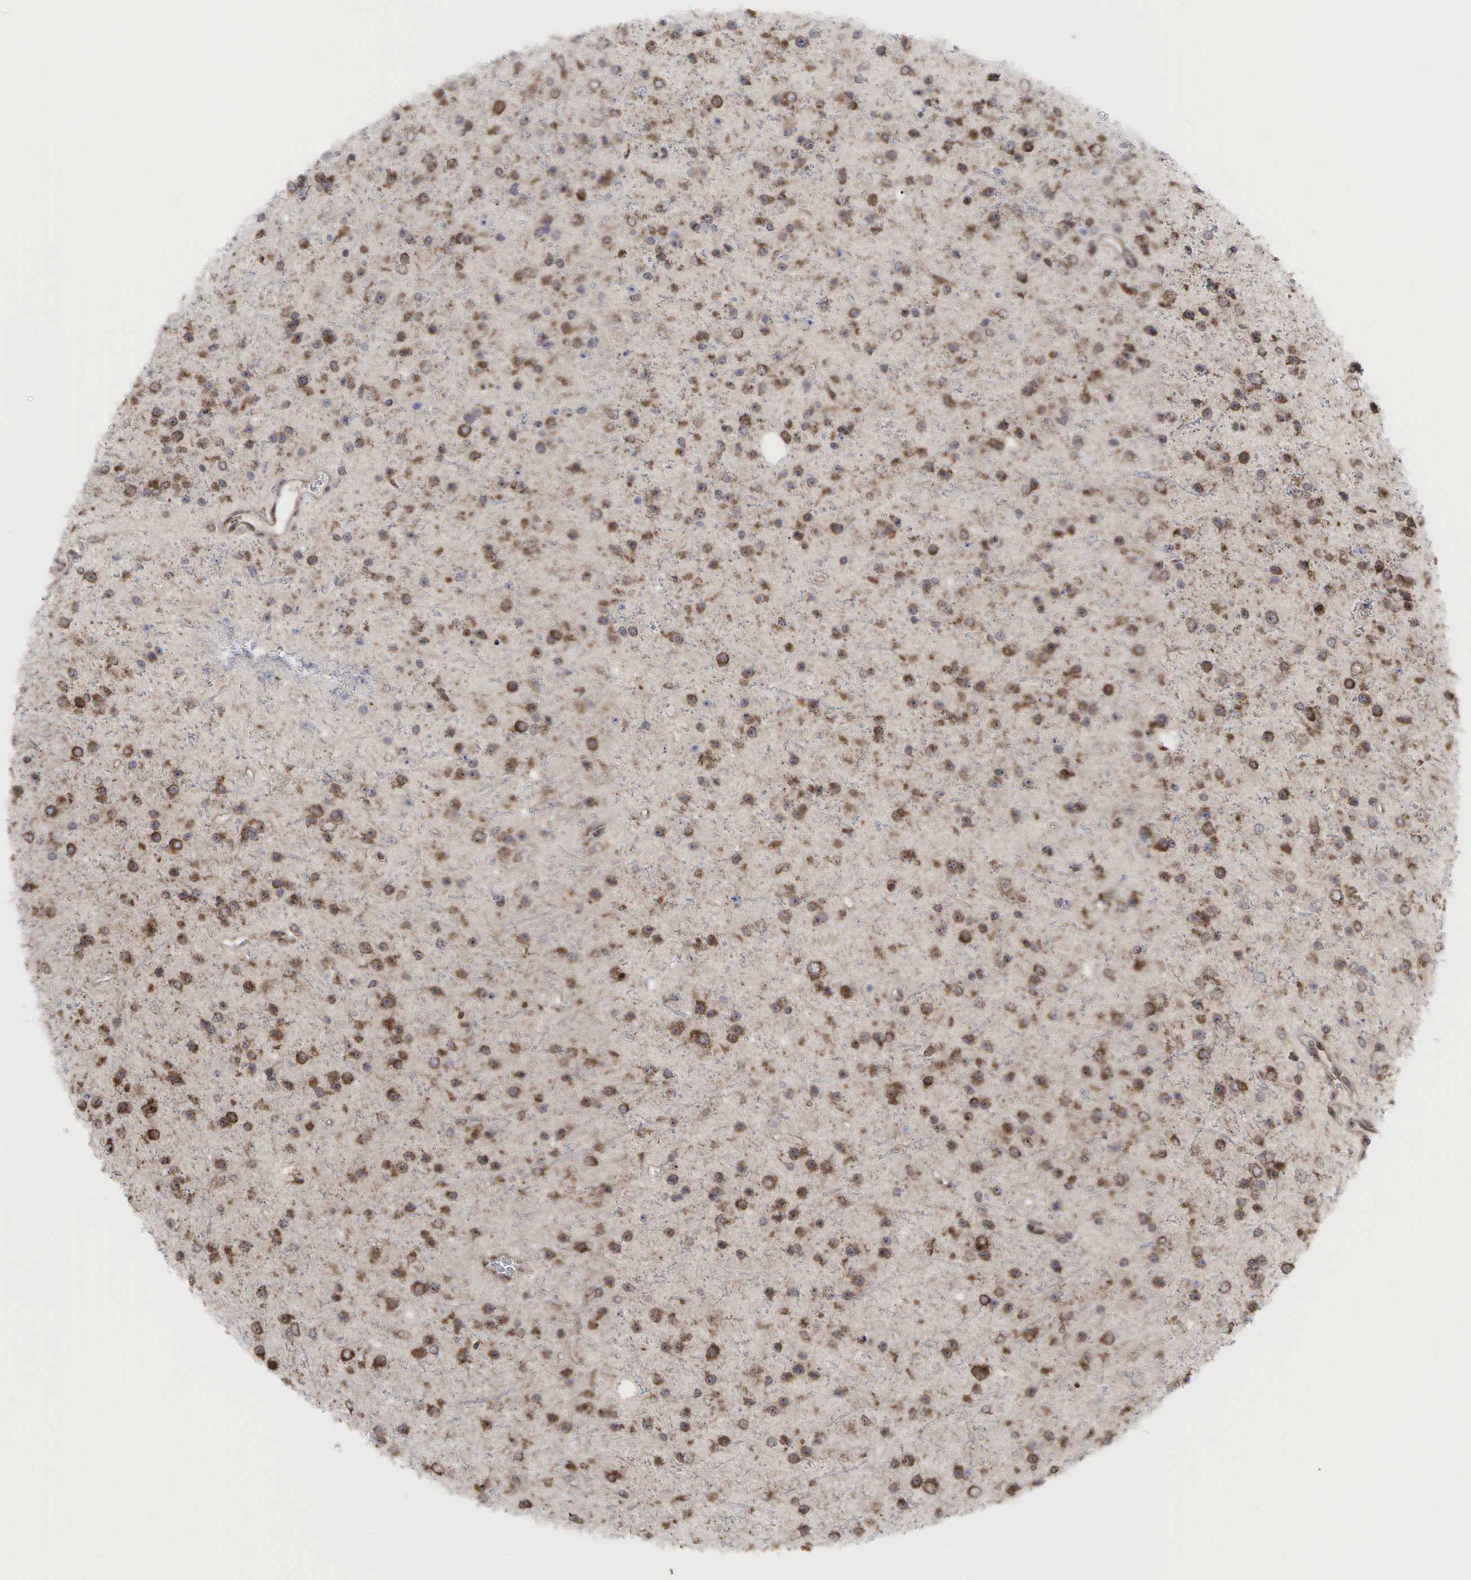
{"staining": {"intensity": "moderate", "quantity": ">75%", "location": "cytoplasmic/membranous"}, "tissue": "glioma", "cell_type": "Tumor cells", "image_type": "cancer", "snomed": [{"axis": "morphology", "description": "Glioma, malignant, Low grade"}, {"axis": "topography", "description": "Brain"}], "caption": "IHC of glioma displays medium levels of moderate cytoplasmic/membranous staining in approximately >75% of tumor cells. (DAB IHC with brightfield microscopy, high magnification).", "gene": "PABPC5", "patient": {"sex": "female", "age": 46}}